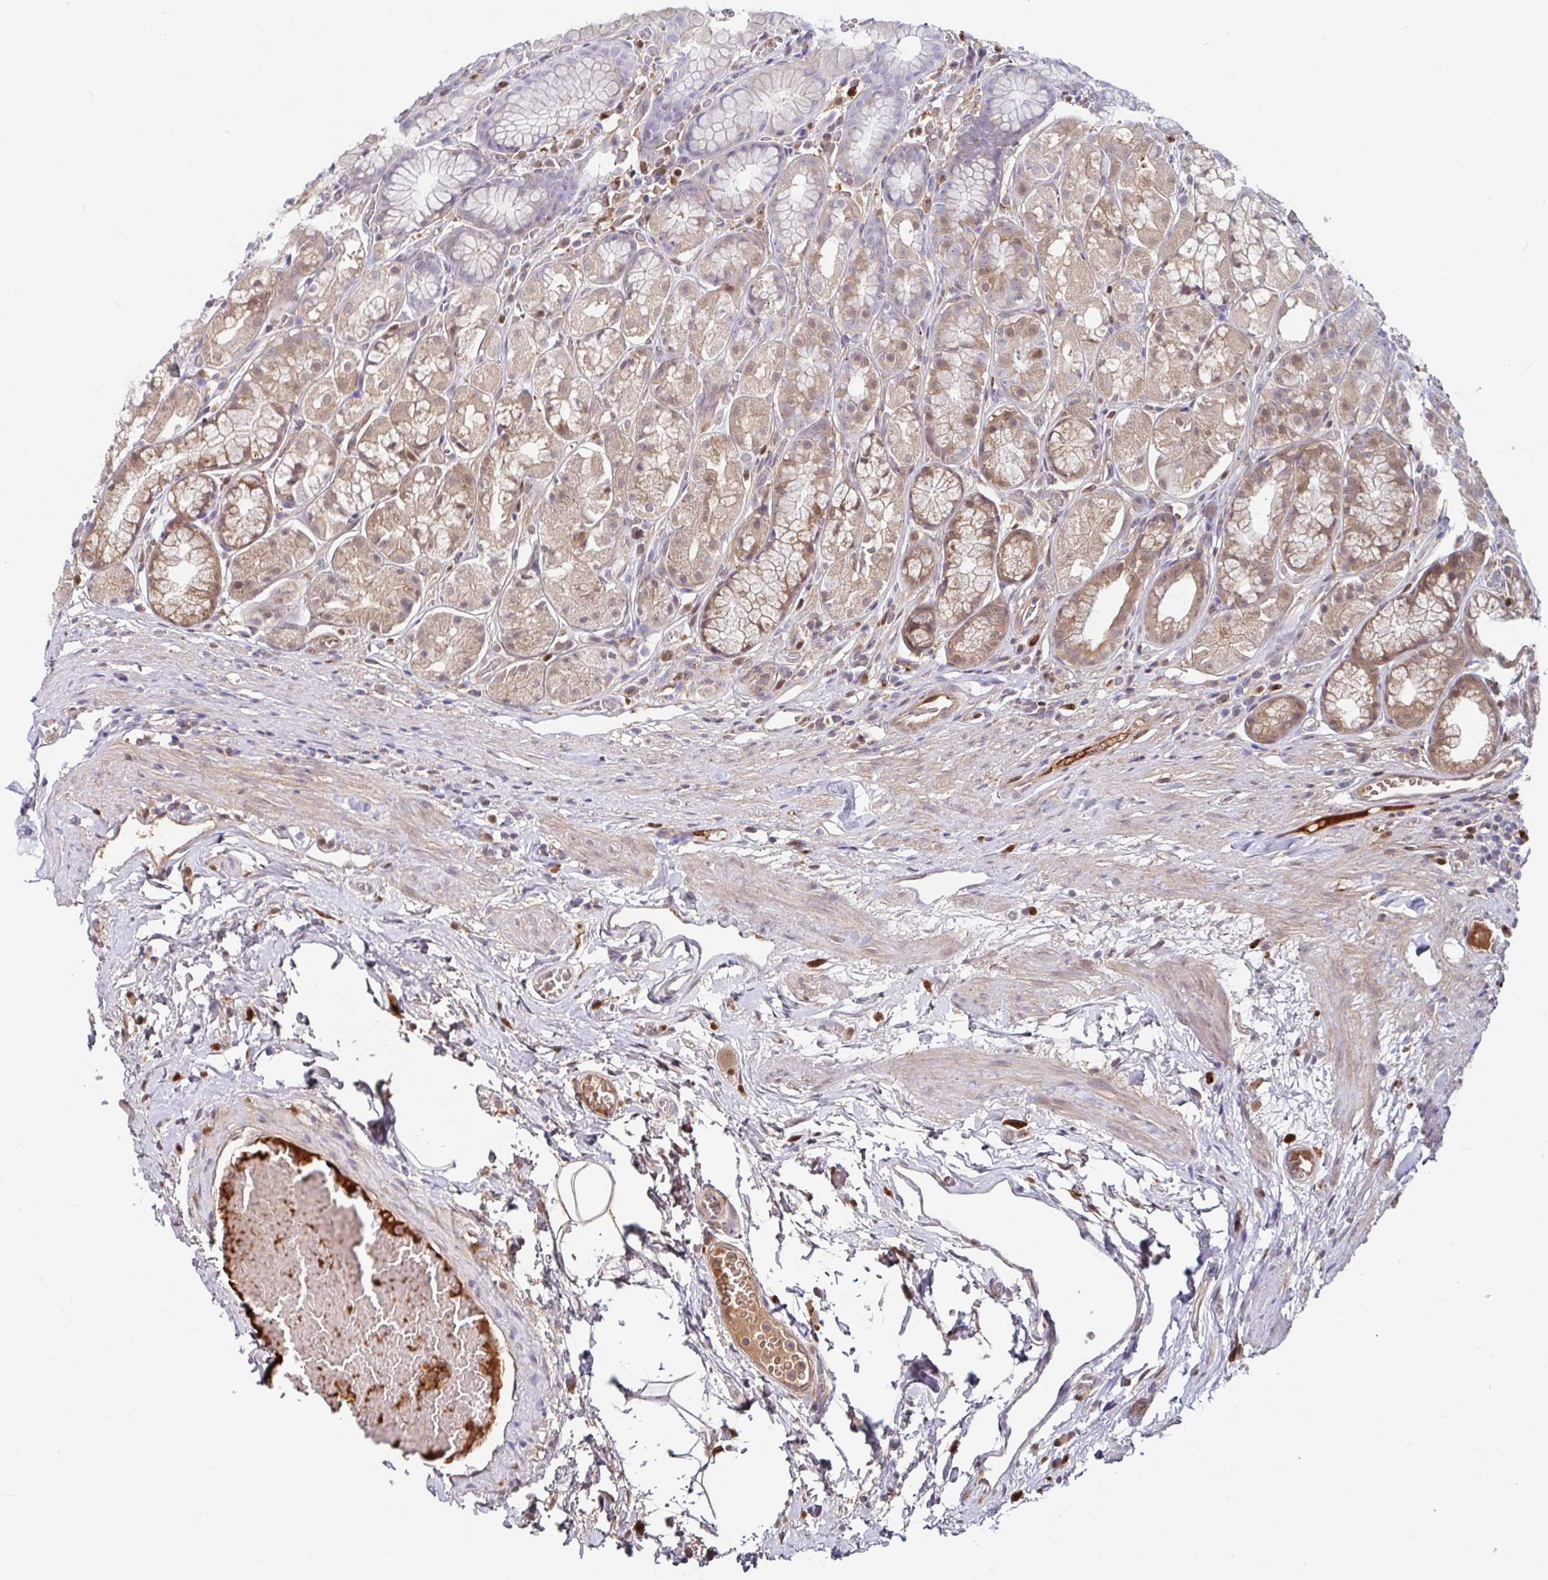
{"staining": {"intensity": "weak", "quantity": ">75%", "location": "cytoplasmic/membranous,nuclear"}, "tissue": "stomach", "cell_type": "Glandular cells", "image_type": "normal", "snomed": [{"axis": "morphology", "description": "Normal tissue, NOS"}, {"axis": "topography", "description": "Smooth muscle"}, {"axis": "topography", "description": "Stomach"}], "caption": "Immunohistochemistry (IHC) histopathology image of normal stomach: stomach stained using immunohistochemistry (IHC) demonstrates low levels of weak protein expression localized specifically in the cytoplasmic/membranous,nuclear of glandular cells, appearing as a cytoplasmic/membranous,nuclear brown color.", "gene": "BLVRA", "patient": {"sex": "male", "age": 70}}